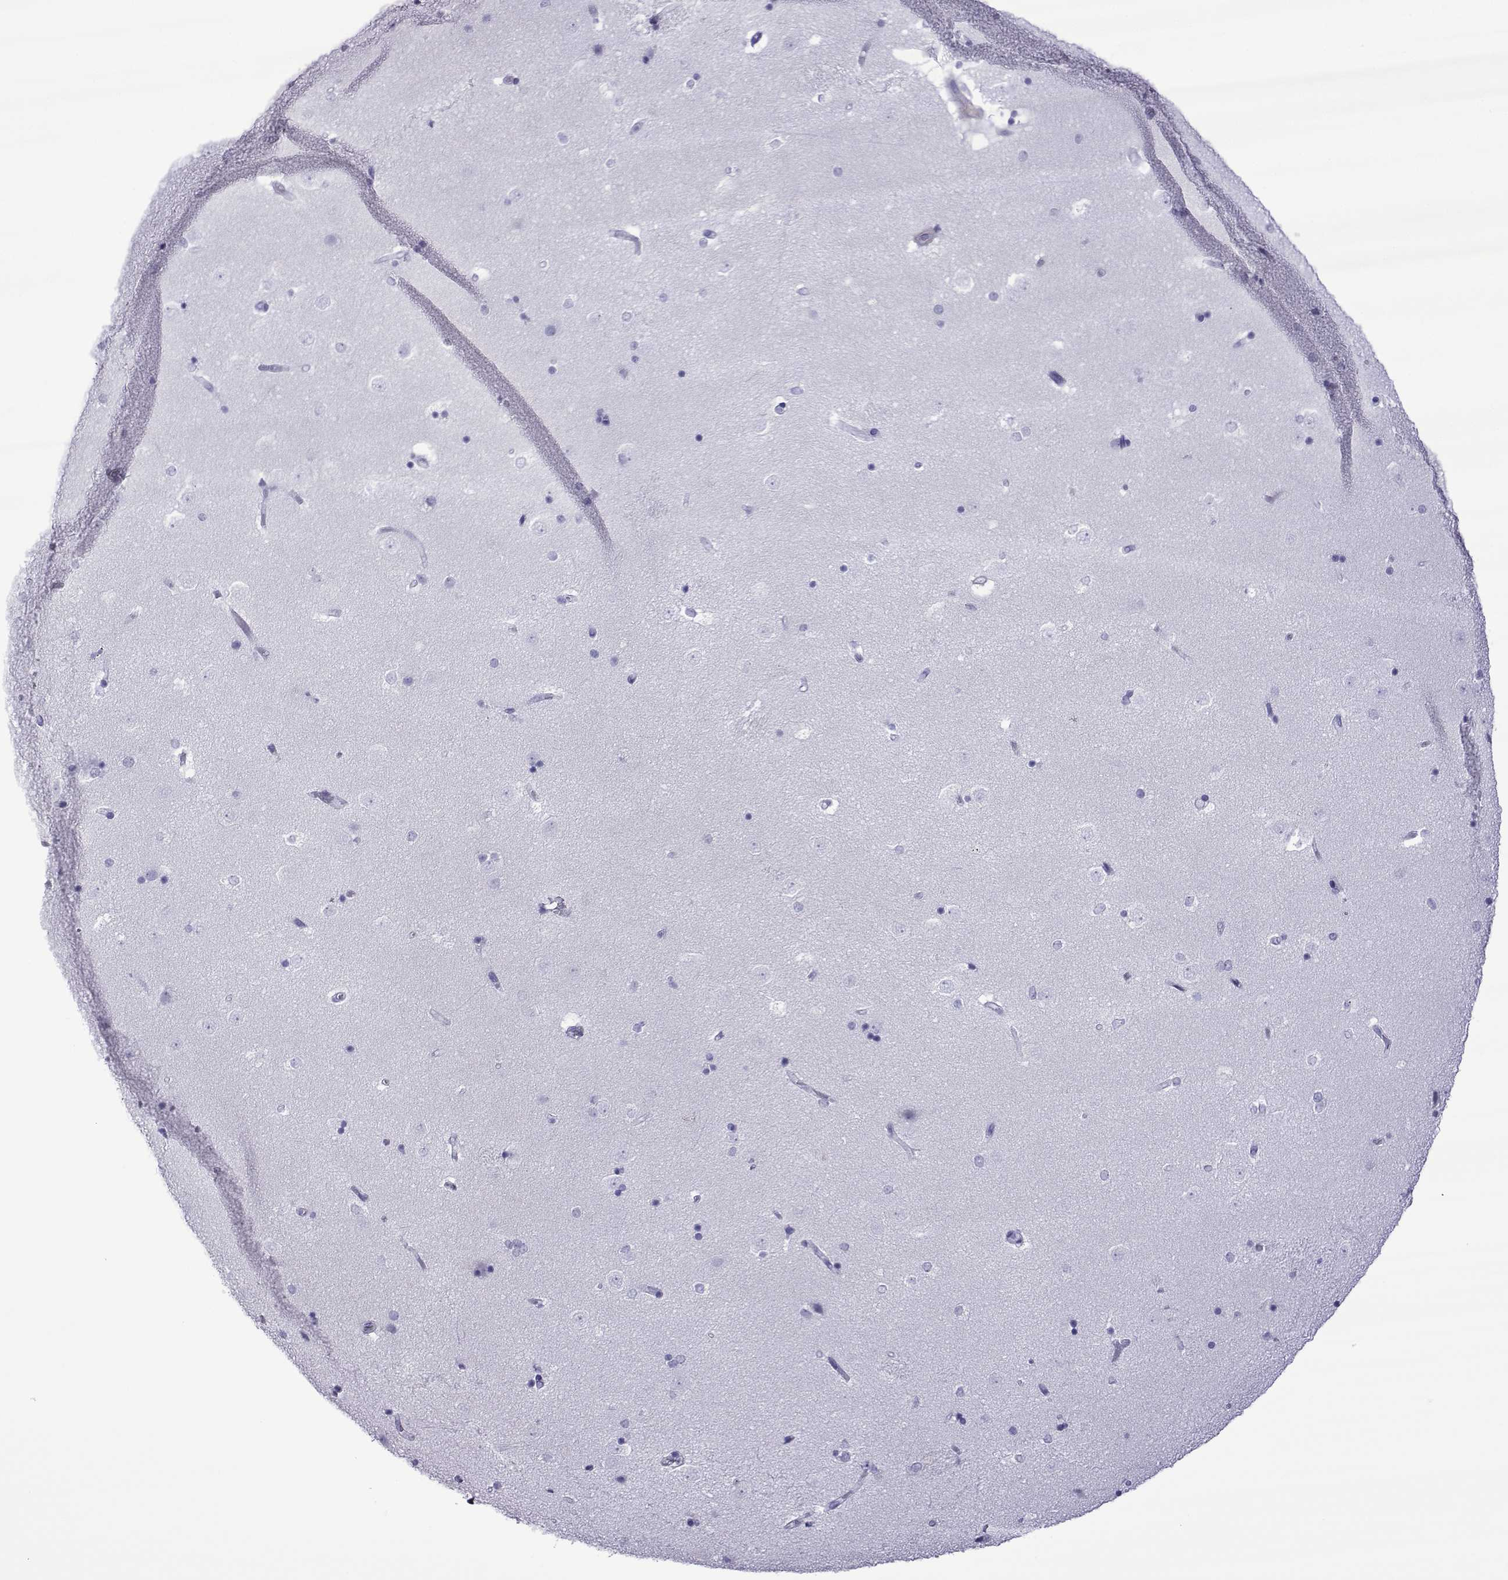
{"staining": {"intensity": "negative", "quantity": "none", "location": "none"}, "tissue": "caudate", "cell_type": "Glial cells", "image_type": "normal", "snomed": [{"axis": "morphology", "description": "Normal tissue, NOS"}, {"axis": "topography", "description": "Lateral ventricle wall"}], "caption": "Micrograph shows no significant protein staining in glial cells of unremarkable caudate.", "gene": "SPANXA1", "patient": {"sex": "male", "age": 51}}